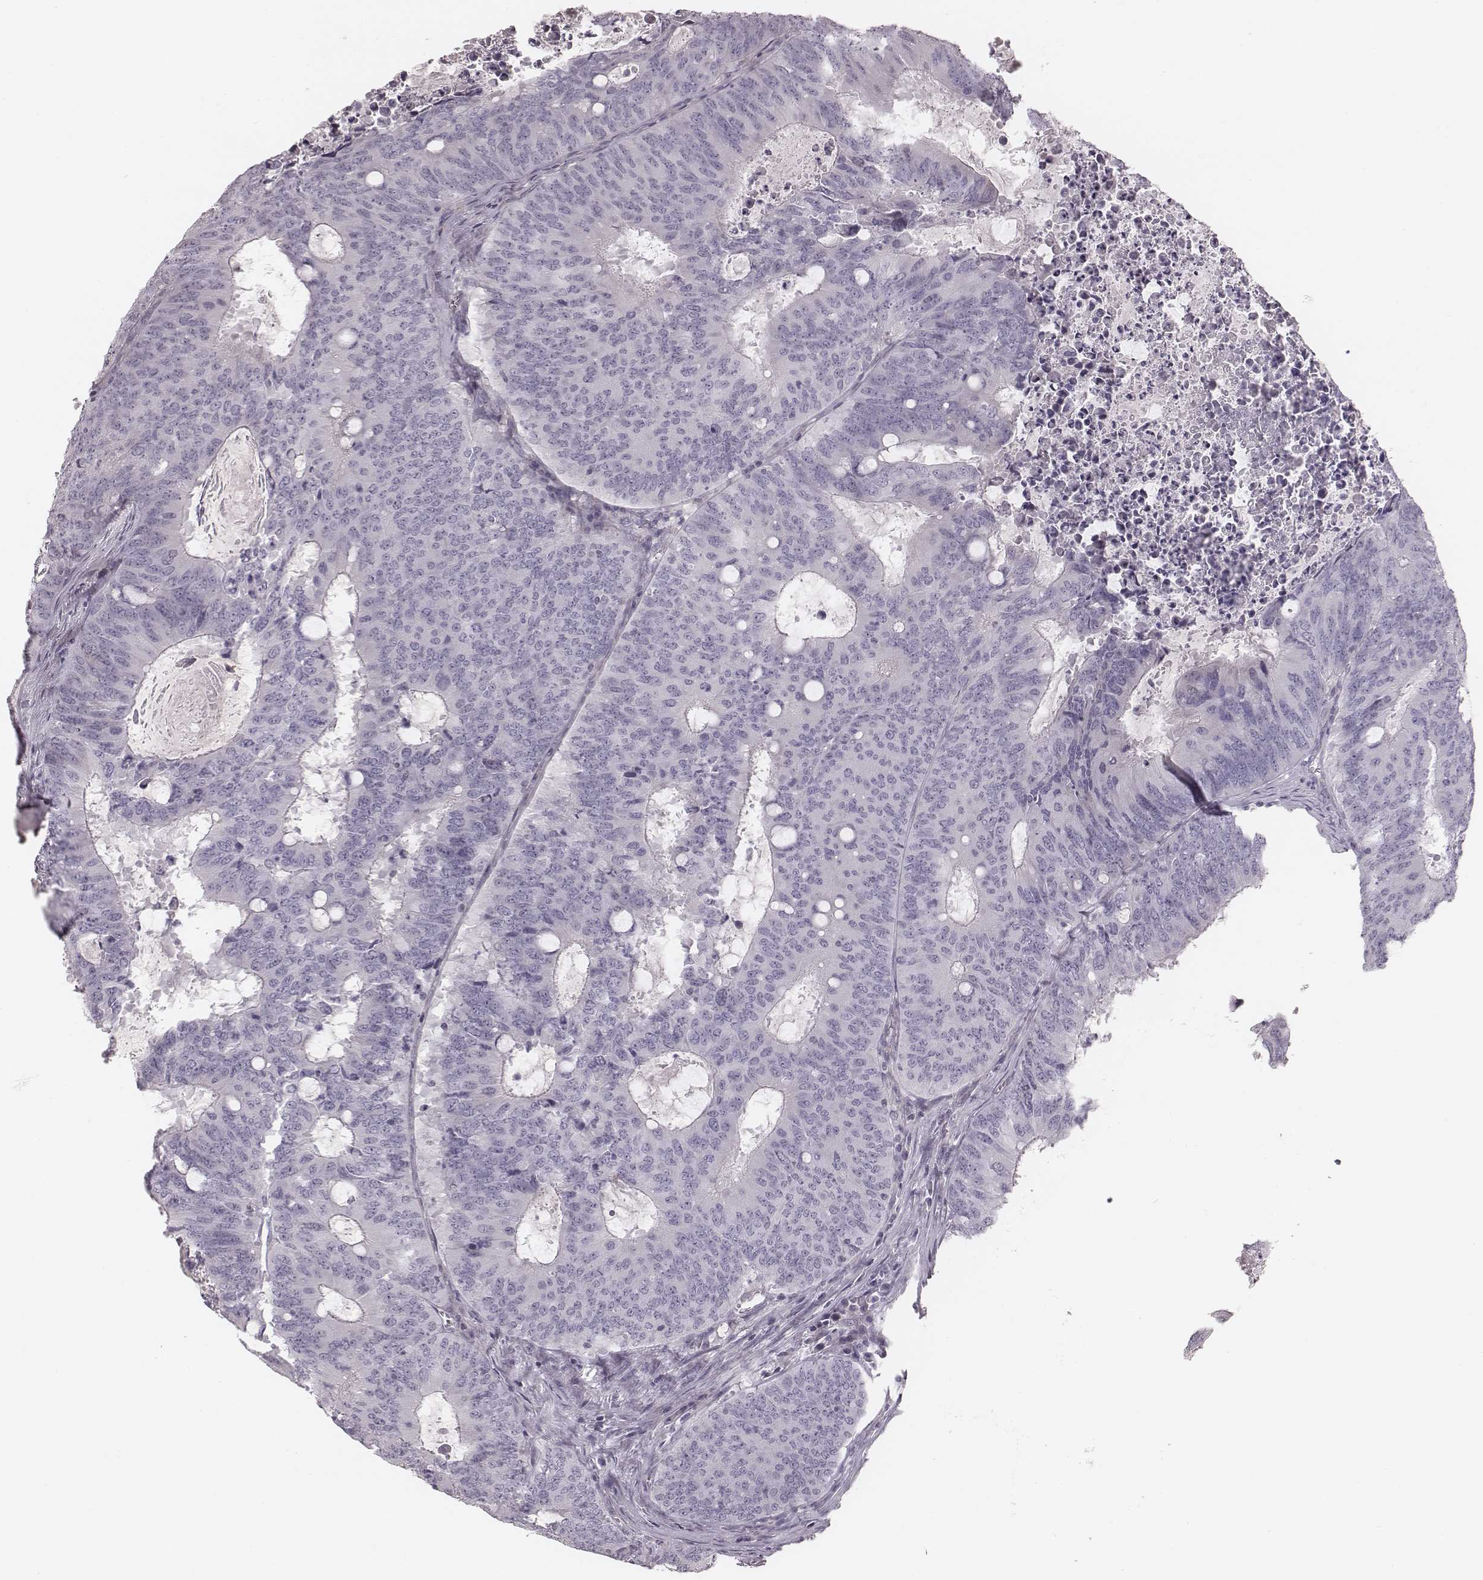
{"staining": {"intensity": "negative", "quantity": "none", "location": "none"}, "tissue": "colorectal cancer", "cell_type": "Tumor cells", "image_type": "cancer", "snomed": [{"axis": "morphology", "description": "Adenocarcinoma, NOS"}, {"axis": "topography", "description": "Colon"}], "caption": "Adenocarcinoma (colorectal) was stained to show a protein in brown. There is no significant staining in tumor cells. The staining is performed using DAB brown chromogen with nuclei counter-stained in using hematoxylin.", "gene": "S100Z", "patient": {"sex": "male", "age": 67}}